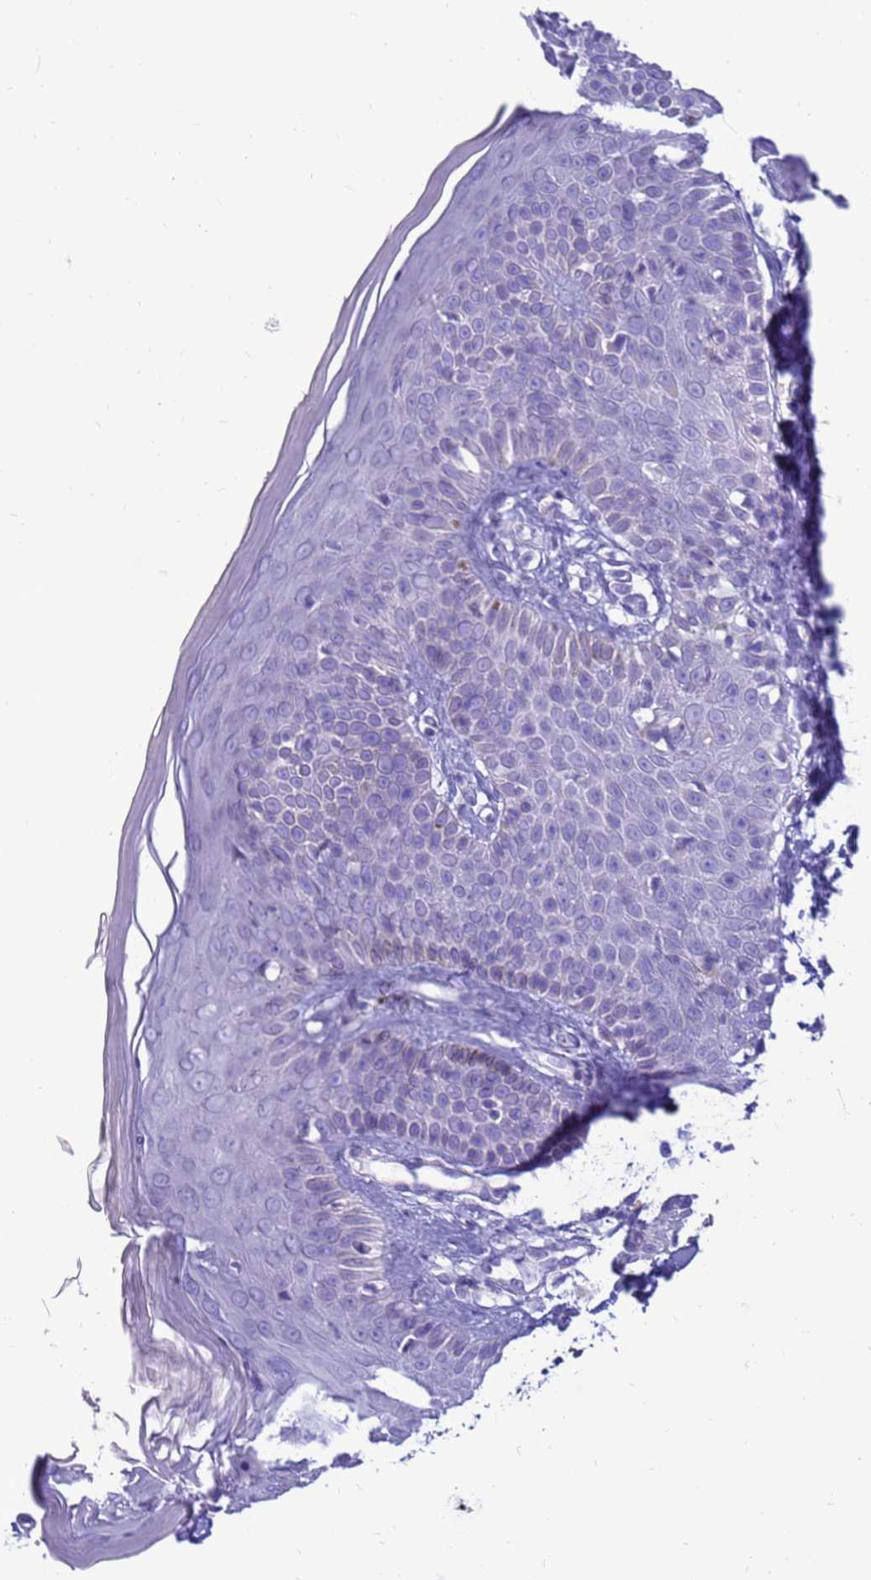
{"staining": {"intensity": "negative", "quantity": "none", "location": "none"}, "tissue": "skin", "cell_type": "Fibroblasts", "image_type": "normal", "snomed": [{"axis": "morphology", "description": "Normal tissue, NOS"}, {"axis": "topography", "description": "Skin"}], "caption": "Immunohistochemistry (IHC) micrograph of normal human skin stained for a protein (brown), which shows no expression in fibroblasts.", "gene": "PDE10A", "patient": {"sex": "female", "age": 58}}